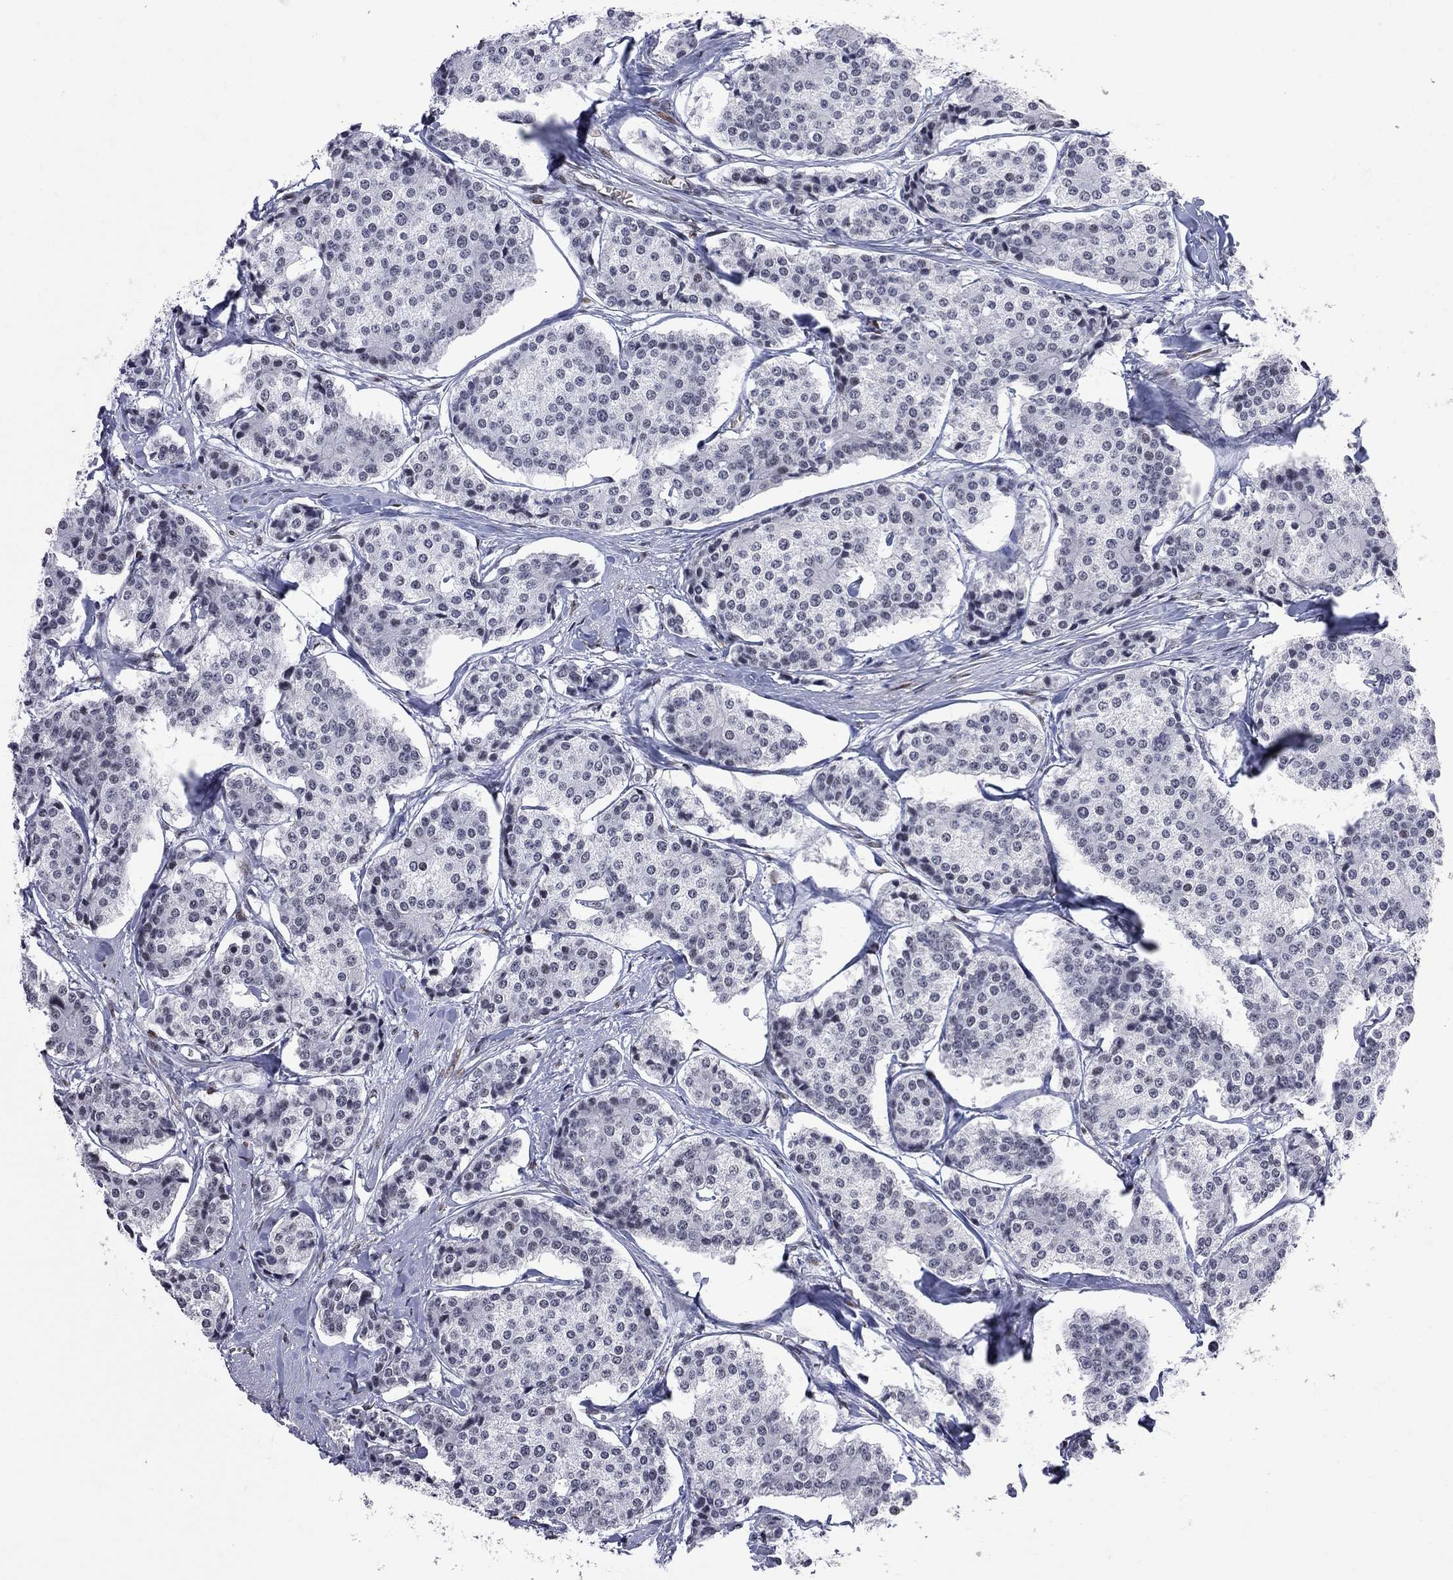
{"staining": {"intensity": "negative", "quantity": "none", "location": "none"}, "tissue": "carcinoid", "cell_type": "Tumor cells", "image_type": "cancer", "snomed": [{"axis": "morphology", "description": "Carcinoid, malignant, NOS"}, {"axis": "topography", "description": "Small intestine"}], "caption": "DAB immunohistochemical staining of malignant carcinoid shows no significant staining in tumor cells.", "gene": "ZBTB47", "patient": {"sex": "female", "age": 65}}